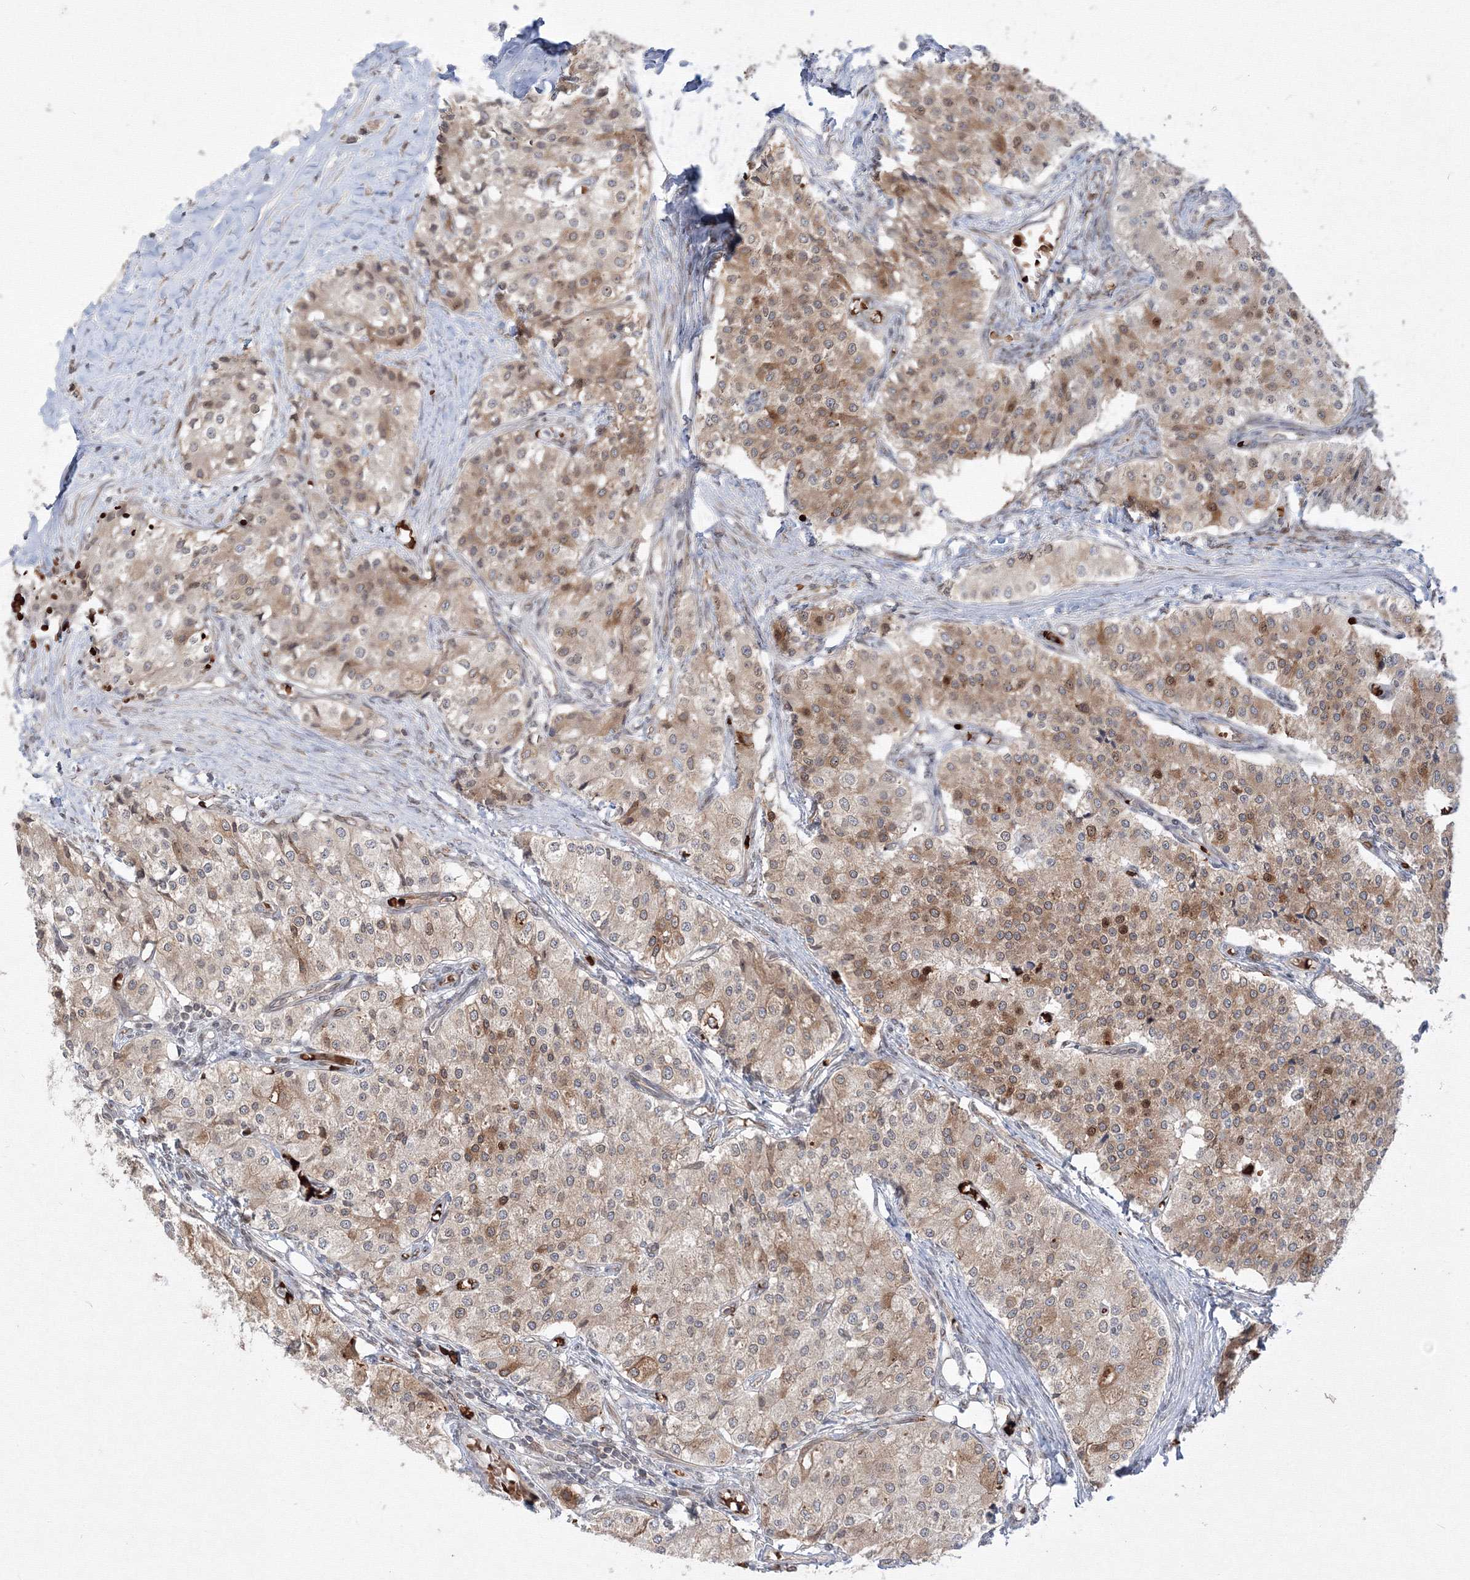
{"staining": {"intensity": "moderate", "quantity": "25%-75%", "location": "cytoplasmic/membranous,nuclear"}, "tissue": "carcinoid", "cell_type": "Tumor cells", "image_type": "cancer", "snomed": [{"axis": "morphology", "description": "Carcinoid, malignant, NOS"}, {"axis": "topography", "description": "Colon"}], "caption": "Carcinoid tissue displays moderate cytoplasmic/membranous and nuclear staining in approximately 25%-75% of tumor cells Using DAB (brown) and hematoxylin (blue) stains, captured at high magnification using brightfield microscopy.", "gene": "DNAJB2", "patient": {"sex": "female", "age": 52}}